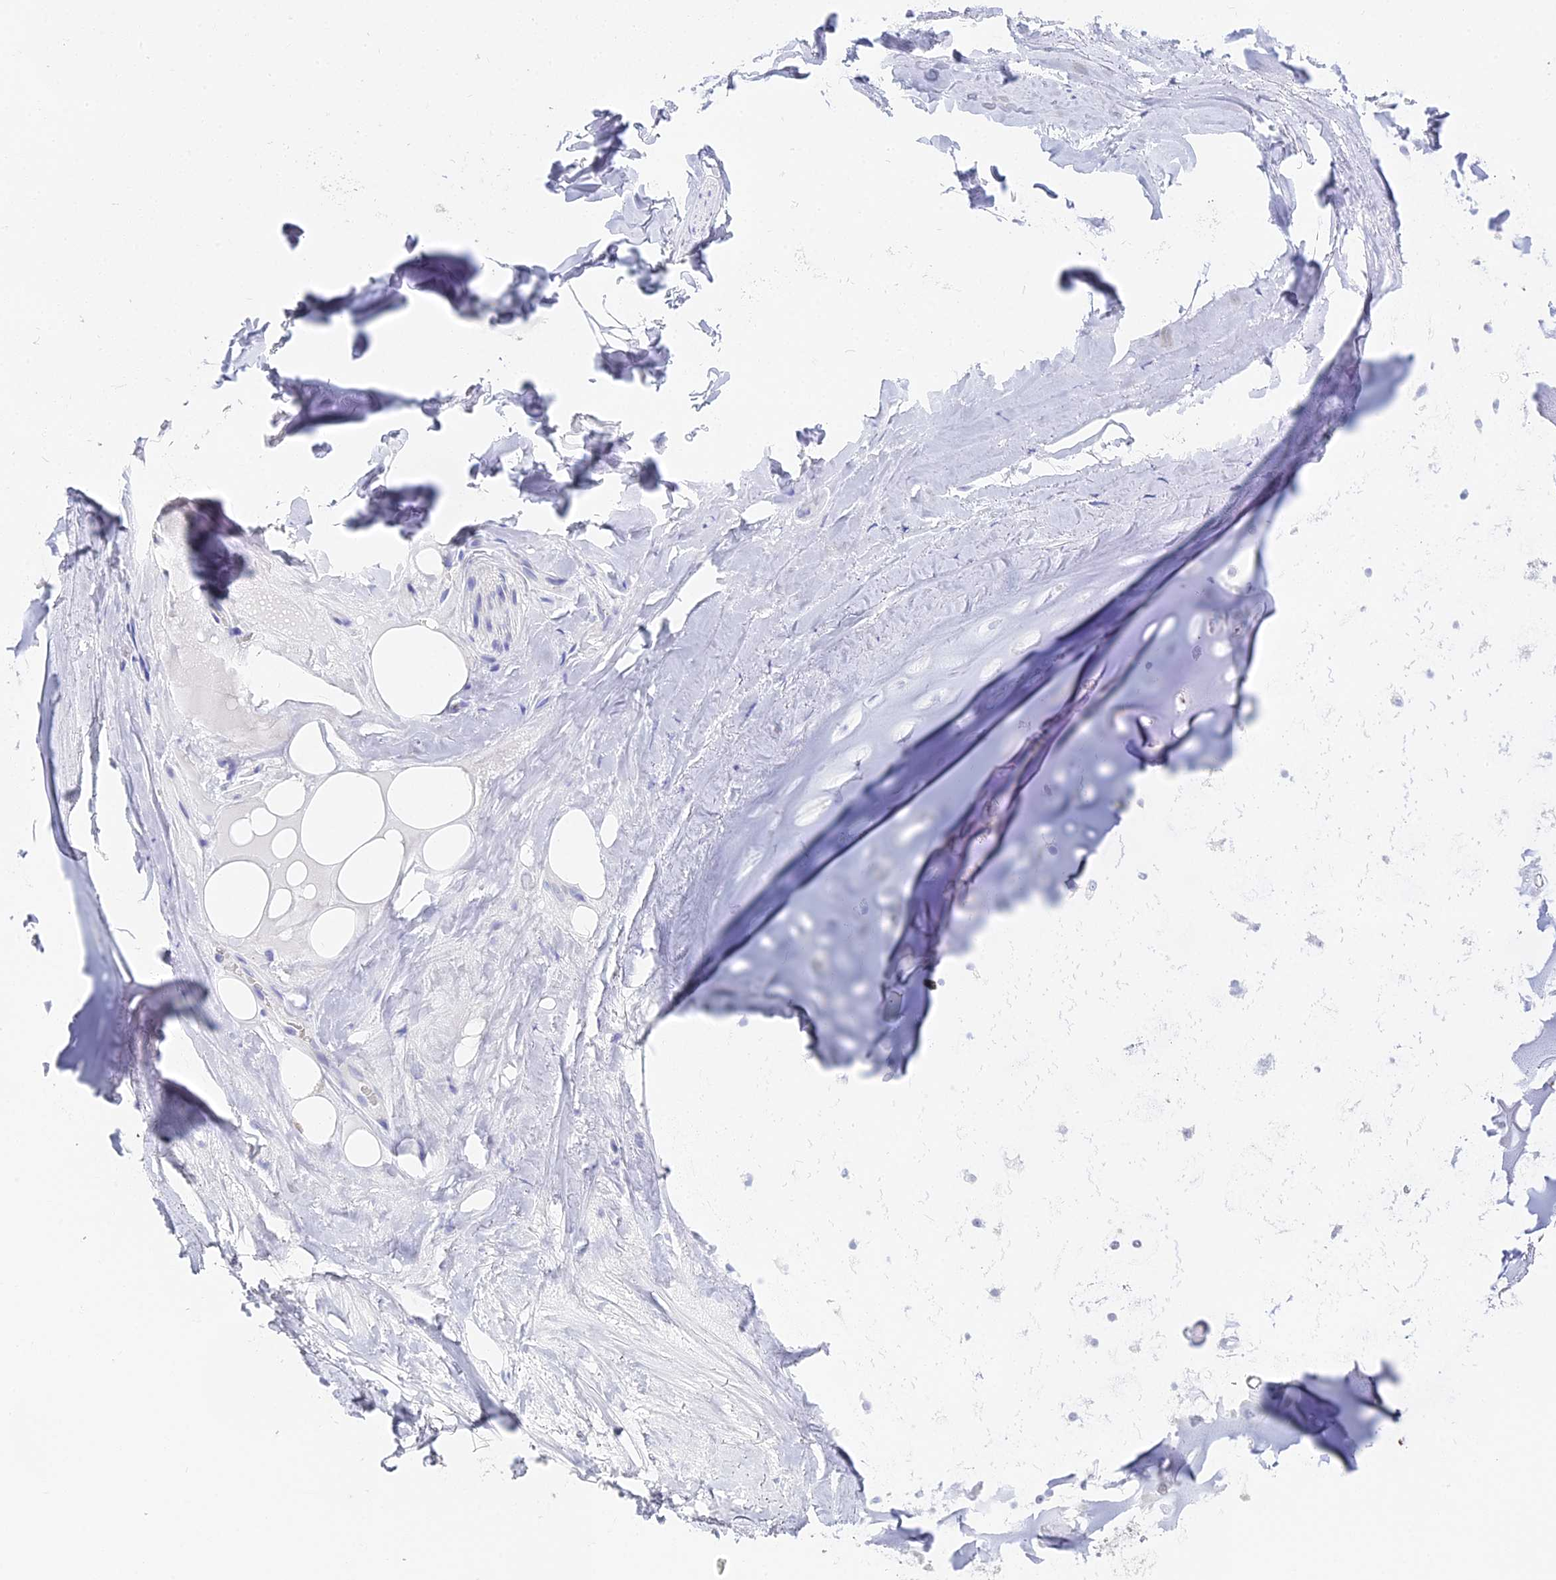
{"staining": {"intensity": "negative", "quantity": "none", "location": "none"}, "tissue": "adipose tissue", "cell_type": "Adipocytes", "image_type": "normal", "snomed": [{"axis": "morphology", "description": "Normal tissue, NOS"}, {"axis": "topography", "description": "Cartilage tissue"}], "caption": "Normal adipose tissue was stained to show a protein in brown. There is no significant positivity in adipocytes. (IHC, brightfield microscopy, high magnification).", "gene": "S100A7", "patient": {"sex": "male", "age": 66}}